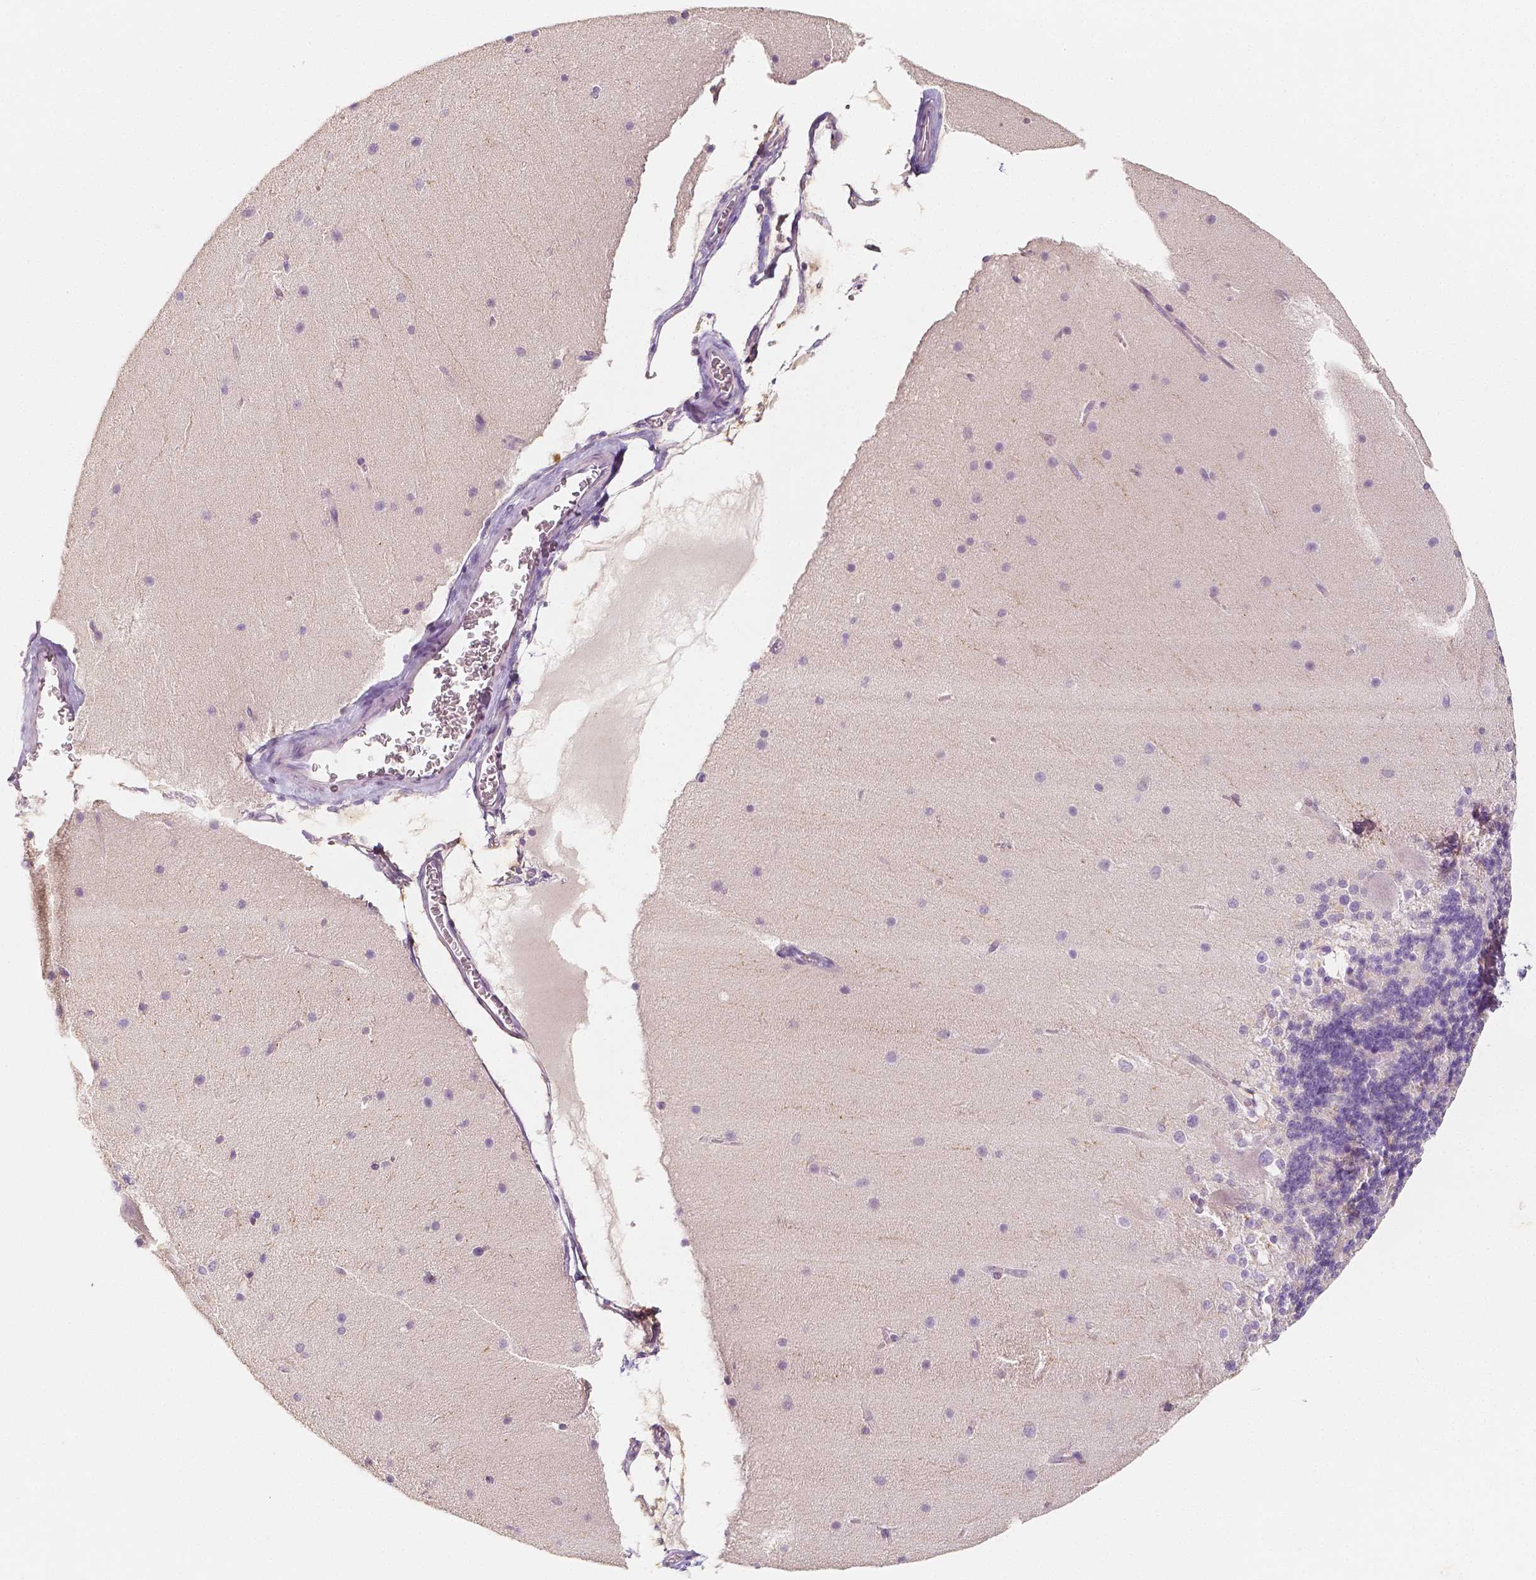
{"staining": {"intensity": "negative", "quantity": "none", "location": "none"}, "tissue": "cerebellum", "cell_type": "Cells in granular layer", "image_type": "normal", "snomed": [{"axis": "morphology", "description": "Normal tissue, NOS"}, {"axis": "topography", "description": "Cerebellum"}], "caption": "This is an immunohistochemistry image of normal human cerebellum. There is no expression in cells in granular layer.", "gene": "NECAB2", "patient": {"sex": "female", "age": 19}}